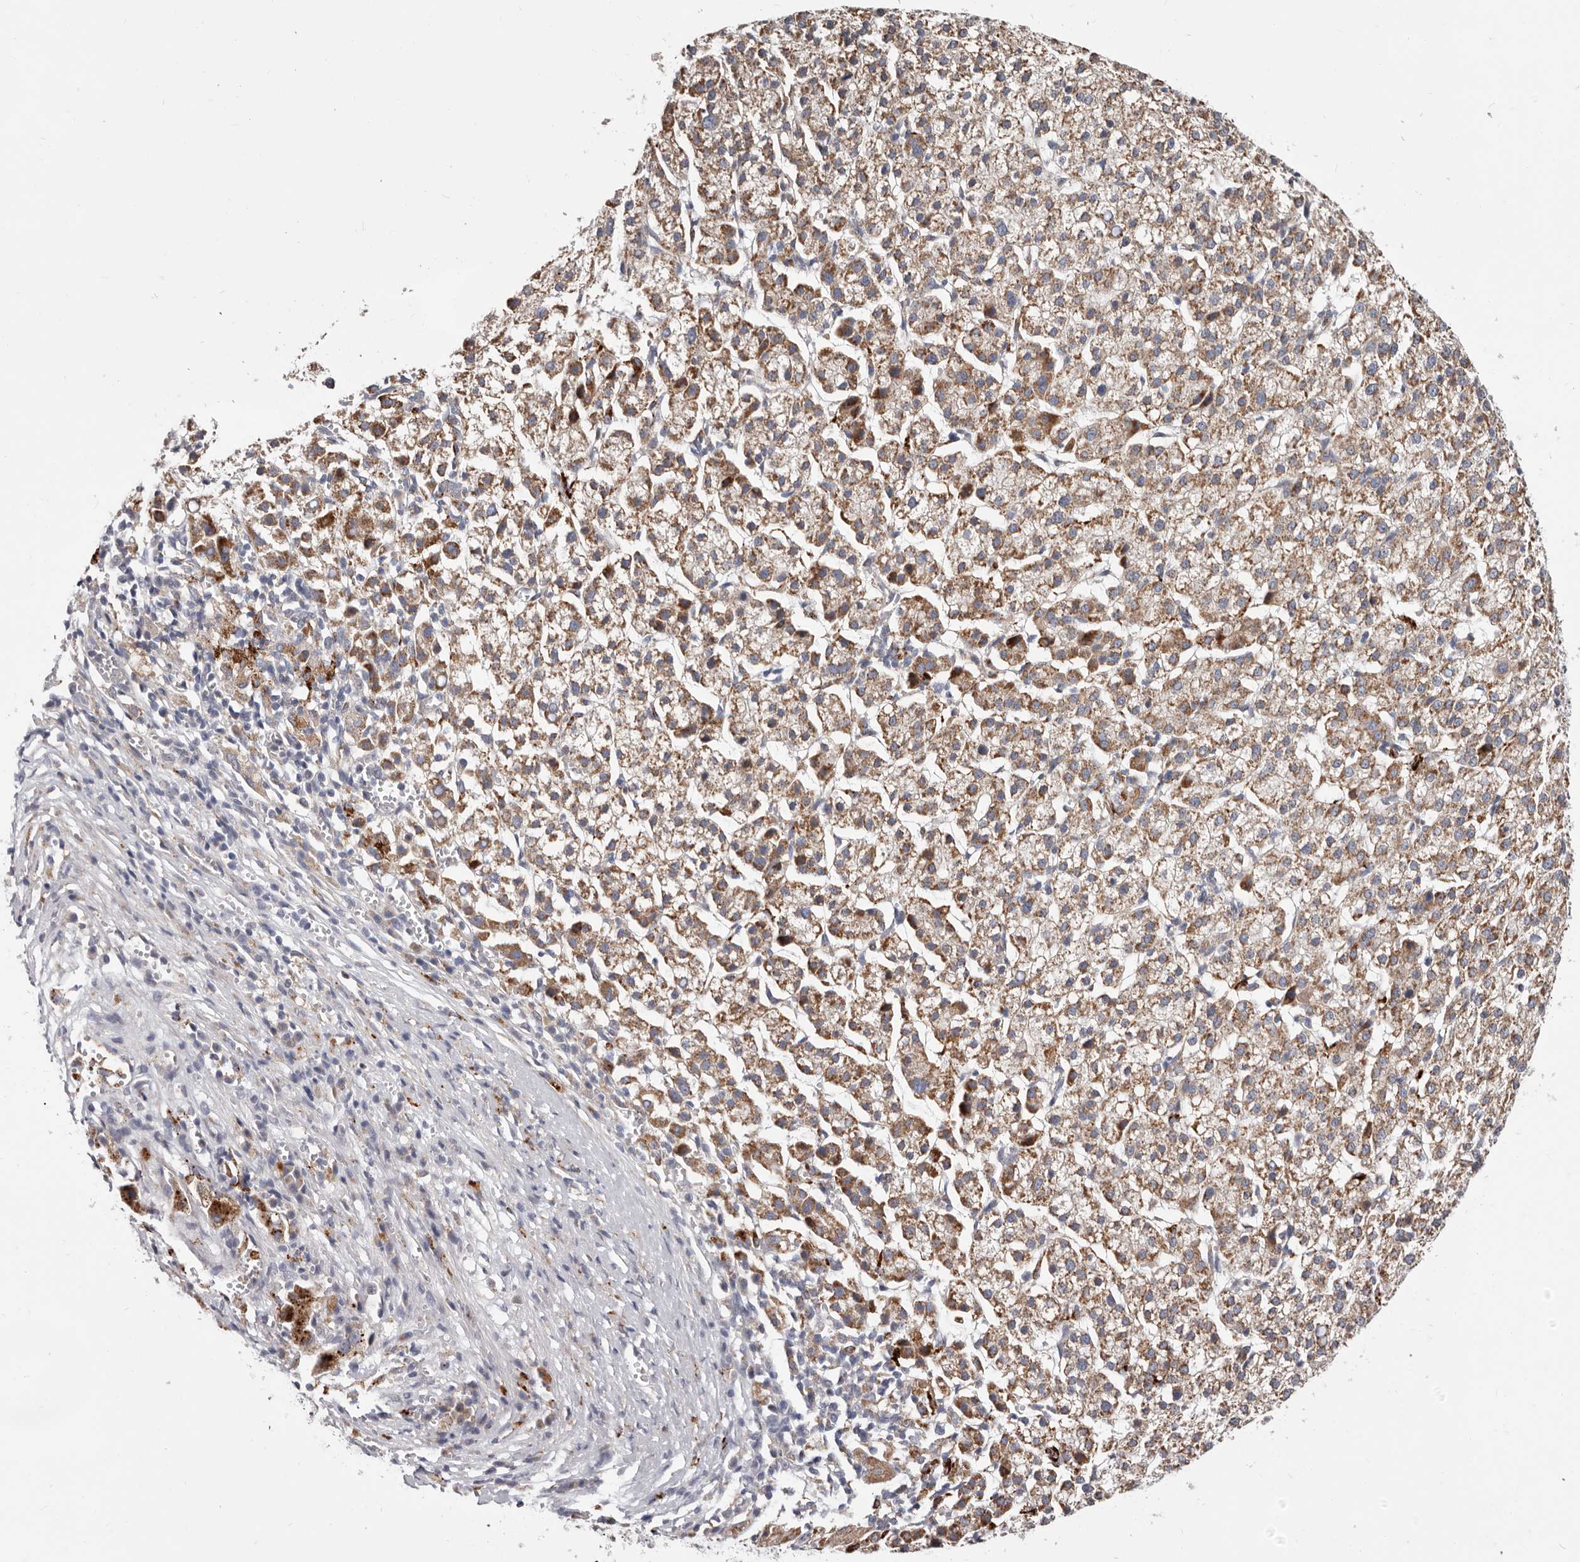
{"staining": {"intensity": "moderate", "quantity": ">75%", "location": "cytoplasmic/membranous"}, "tissue": "liver cancer", "cell_type": "Tumor cells", "image_type": "cancer", "snomed": [{"axis": "morphology", "description": "Carcinoma, Hepatocellular, NOS"}, {"axis": "topography", "description": "Liver"}], "caption": "Moderate cytoplasmic/membranous positivity is seen in approximately >75% of tumor cells in hepatocellular carcinoma (liver). The protein is stained brown, and the nuclei are stained in blue (DAB IHC with brightfield microscopy, high magnification).", "gene": "TOR3A", "patient": {"sex": "female", "age": 58}}